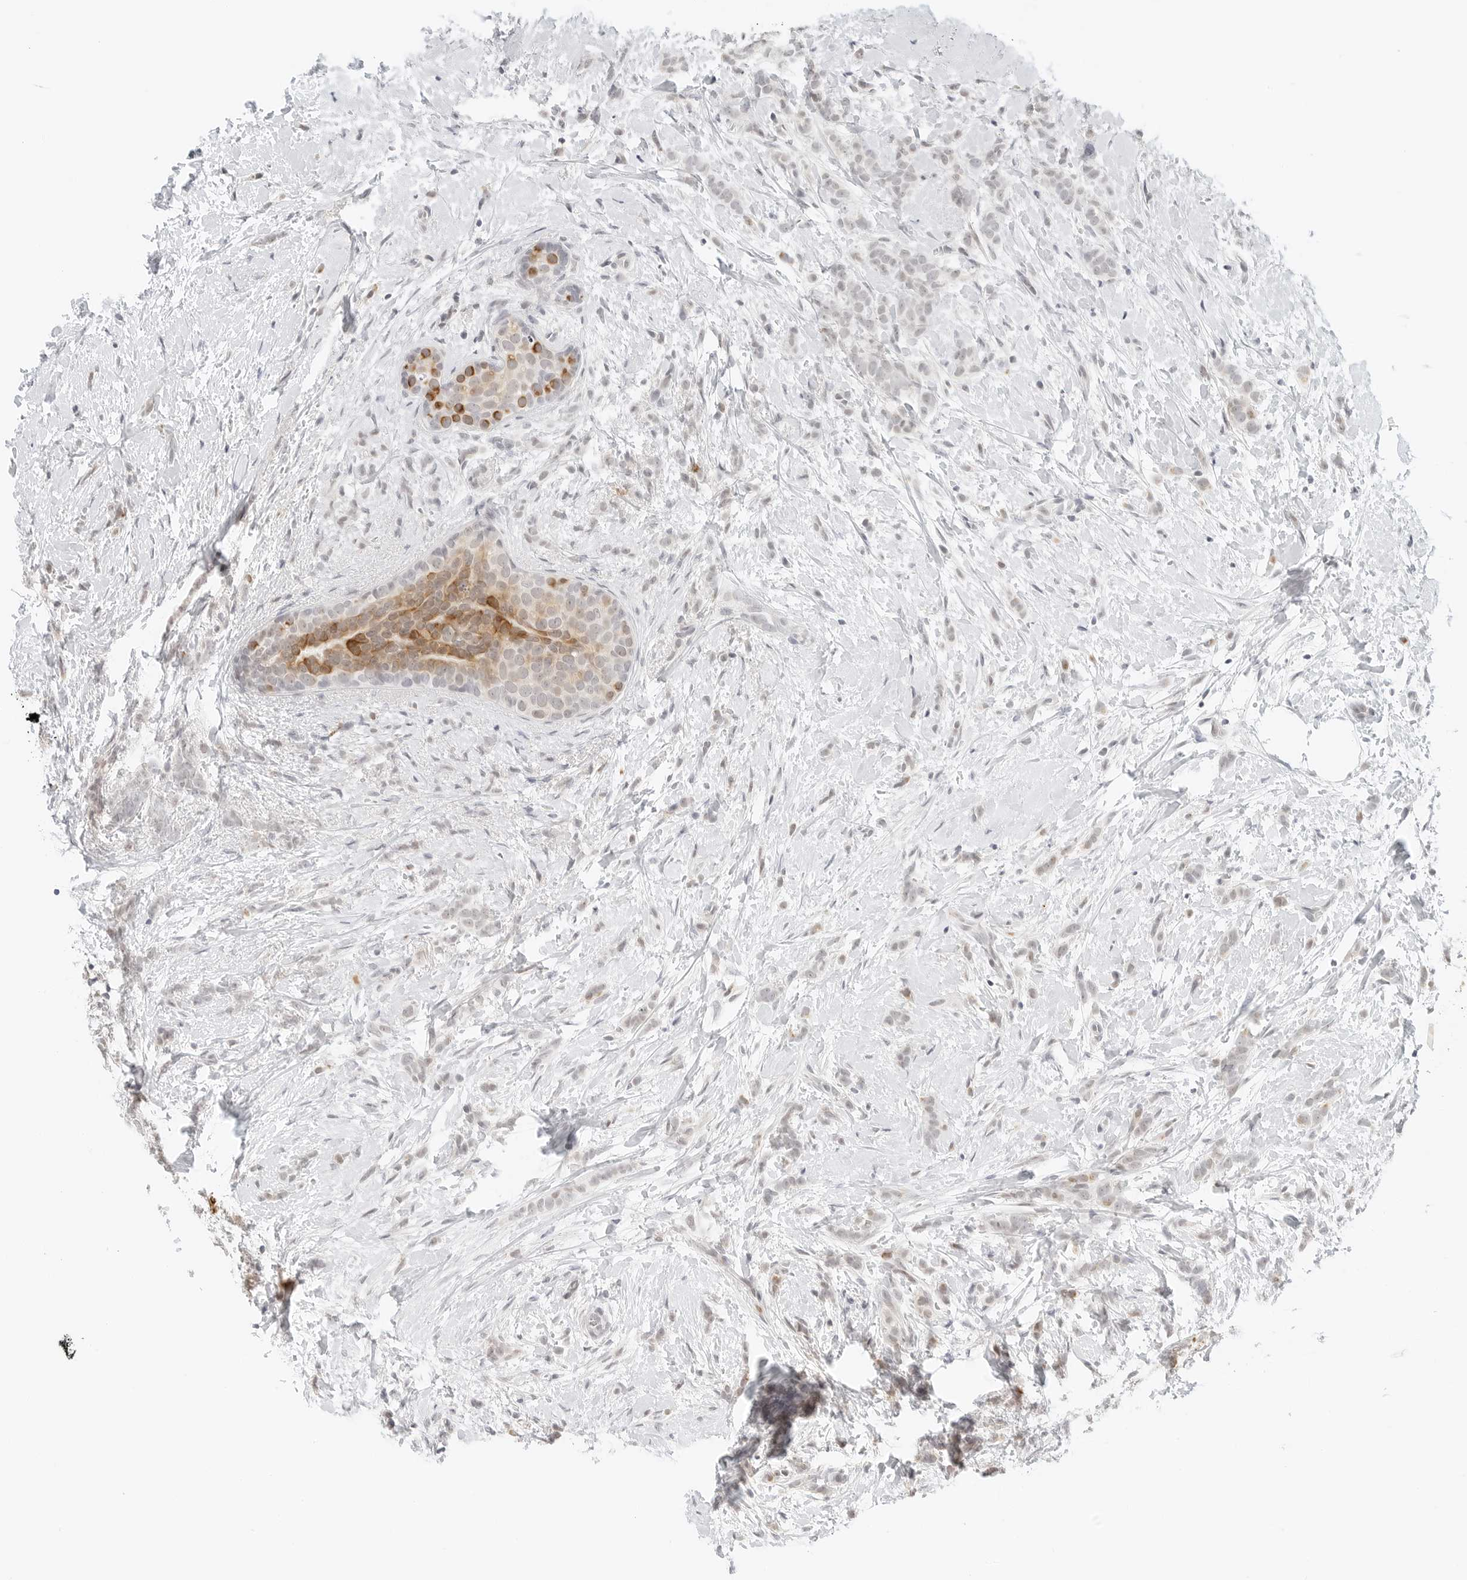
{"staining": {"intensity": "negative", "quantity": "none", "location": "none"}, "tissue": "breast cancer", "cell_type": "Tumor cells", "image_type": "cancer", "snomed": [{"axis": "morphology", "description": "Lobular carcinoma, in situ"}, {"axis": "morphology", "description": "Lobular carcinoma"}, {"axis": "topography", "description": "Breast"}], "caption": "High magnification brightfield microscopy of breast cancer stained with DAB (3,3'-diaminobenzidine) (brown) and counterstained with hematoxylin (blue): tumor cells show no significant staining.", "gene": "NEO1", "patient": {"sex": "female", "age": 41}}